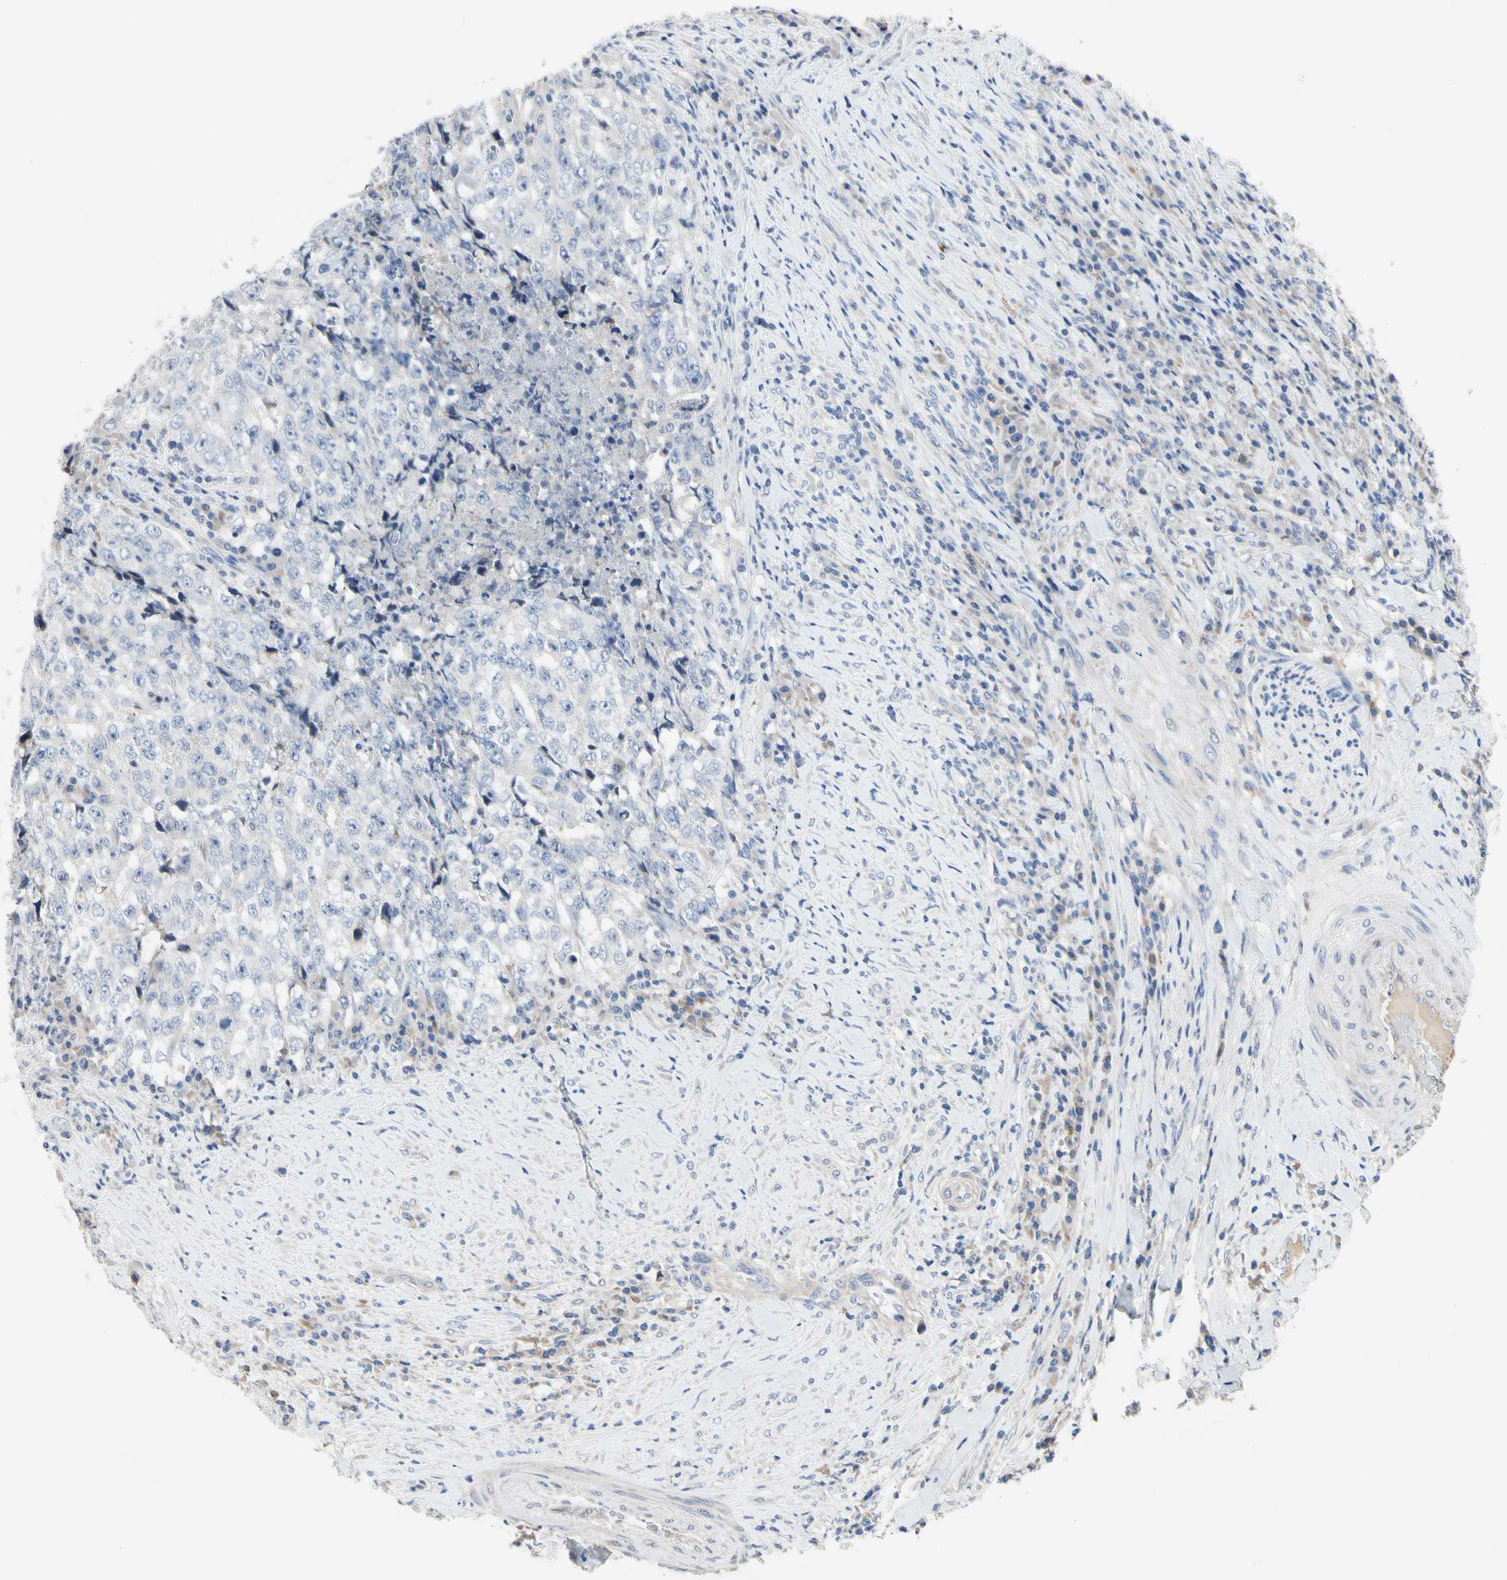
{"staining": {"intensity": "negative", "quantity": "none", "location": "none"}, "tissue": "testis cancer", "cell_type": "Tumor cells", "image_type": "cancer", "snomed": [{"axis": "morphology", "description": "Necrosis, NOS"}, {"axis": "morphology", "description": "Carcinoma, Embryonal, NOS"}, {"axis": "topography", "description": "Testis"}], "caption": "There is no significant positivity in tumor cells of embryonal carcinoma (testis). Nuclei are stained in blue.", "gene": "GAS6", "patient": {"sex": "male", "age": 19}}